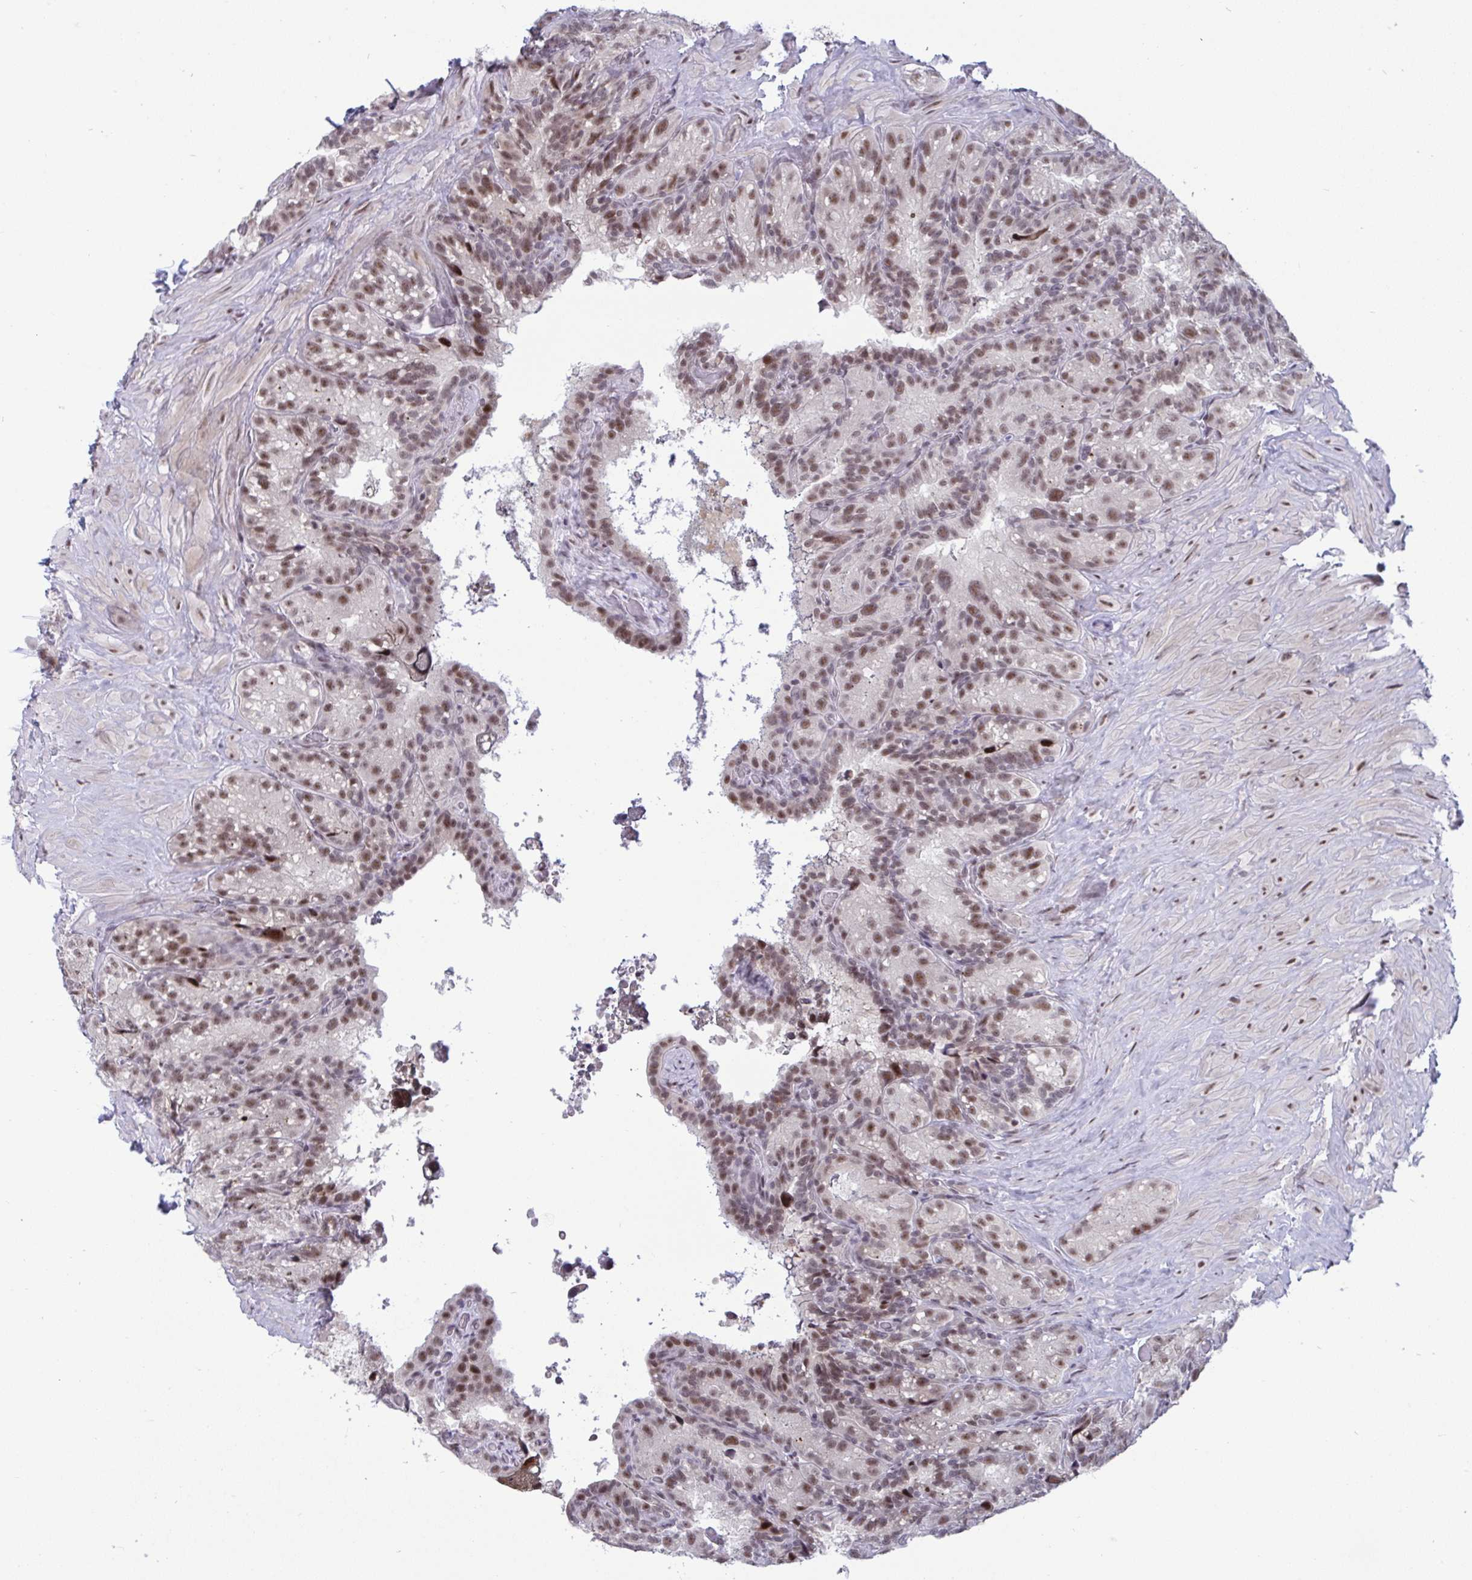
{"staining": {"intensity": "moderate", "quantity": ">75%", "location": "nuclear"}, "tissue": "seminal vesicle", "cell_type": "Glandular cells", "image_type": "normal", "snomed": [{"axis": "morphology", "description": "Normal tissue, NOS"}, {"axis": "topography", "description": "Seminal veicle"}], "caption": "Benign seminal vesicle shows moderate nuclear positivity in about >75% of glandular cells, visualized by immunohistochemistry.", "gene": "WBP11", "patient": {"sex": "male", "age": 60}}